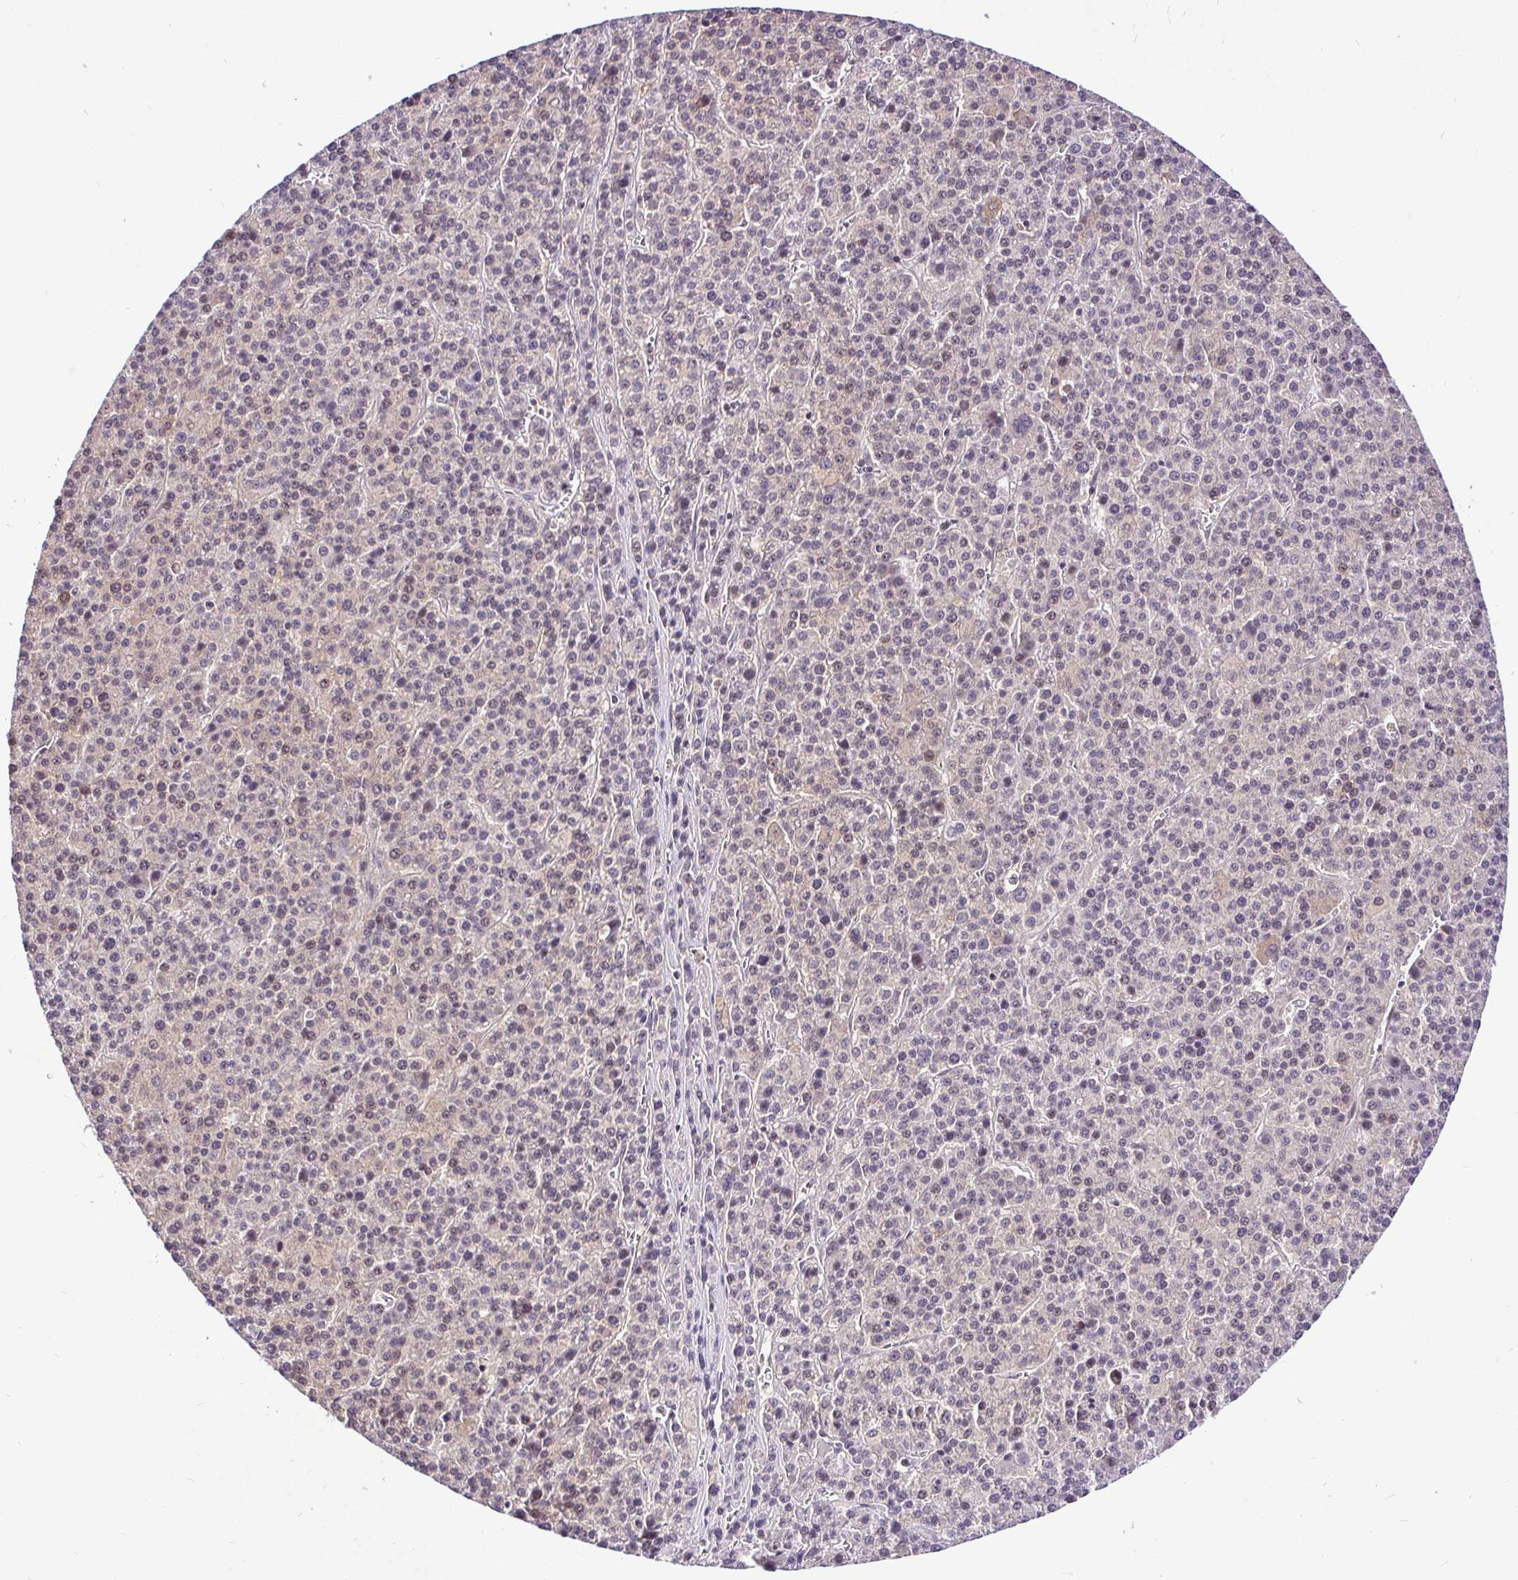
{"staining": {"intensity": "weak", "quantity": "<25%", "location": "nuclear"}, "tissue": "liver cancer", "cell_type": "Tumor cells", "image_type": "cancer", "snomed": [{"axis": "morphology", "description": "Carcinoma, Hepatocellular, NOS"}, {"axis": "topography", "description": "Liver"}], "caption": "Image shows no protein staining in tumor cells of liver hepatocellular carcinoma tissue.", "gene": "UBE2M", "patient": {"sex": "female", "age": 58}}